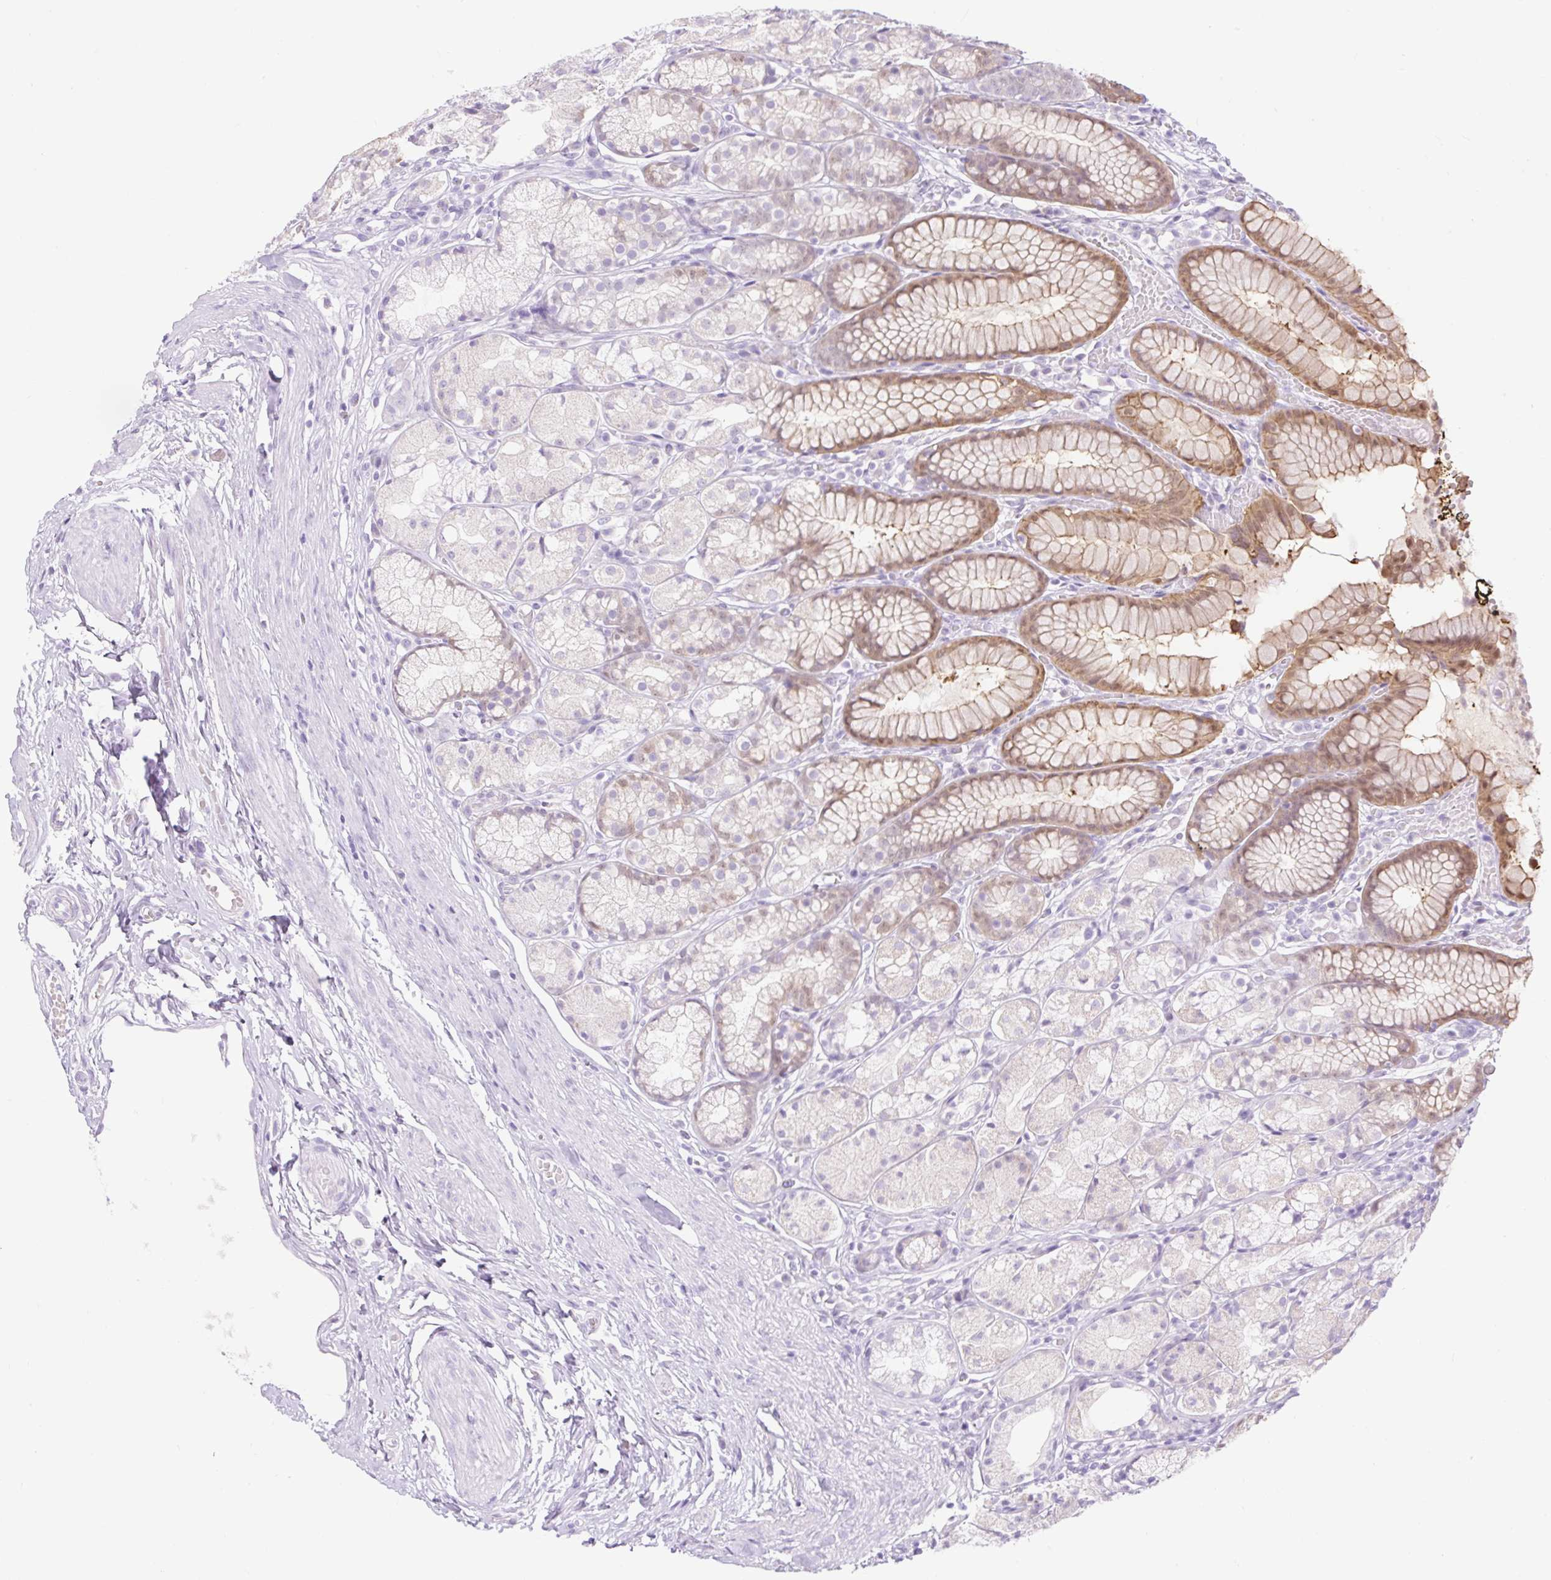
{"staining": {"intensity": "moderate", "quantity": "<25%", "location": "cytoplasmic/membranous,nuclear"}, "tissue": "stomach", "cell_type": "Glandular cells", "image_type": "normal", "snomed": [{"axis": "morphology", "description": "Normal tissue, NOS"}, {"axis": "topography", "description": "Smooth muscle"}, {"axis": "topography", "description": "Stomach"}], "caption": "Immunohistochemistry (IHC) of normal stomach exhibits low levels of moderate cytoplasmic/membranous,nuclear staining in approximately <25% of glandular cells.", "gene": "SLC25A40", "patient": {"sex": "male", "age": 70}}